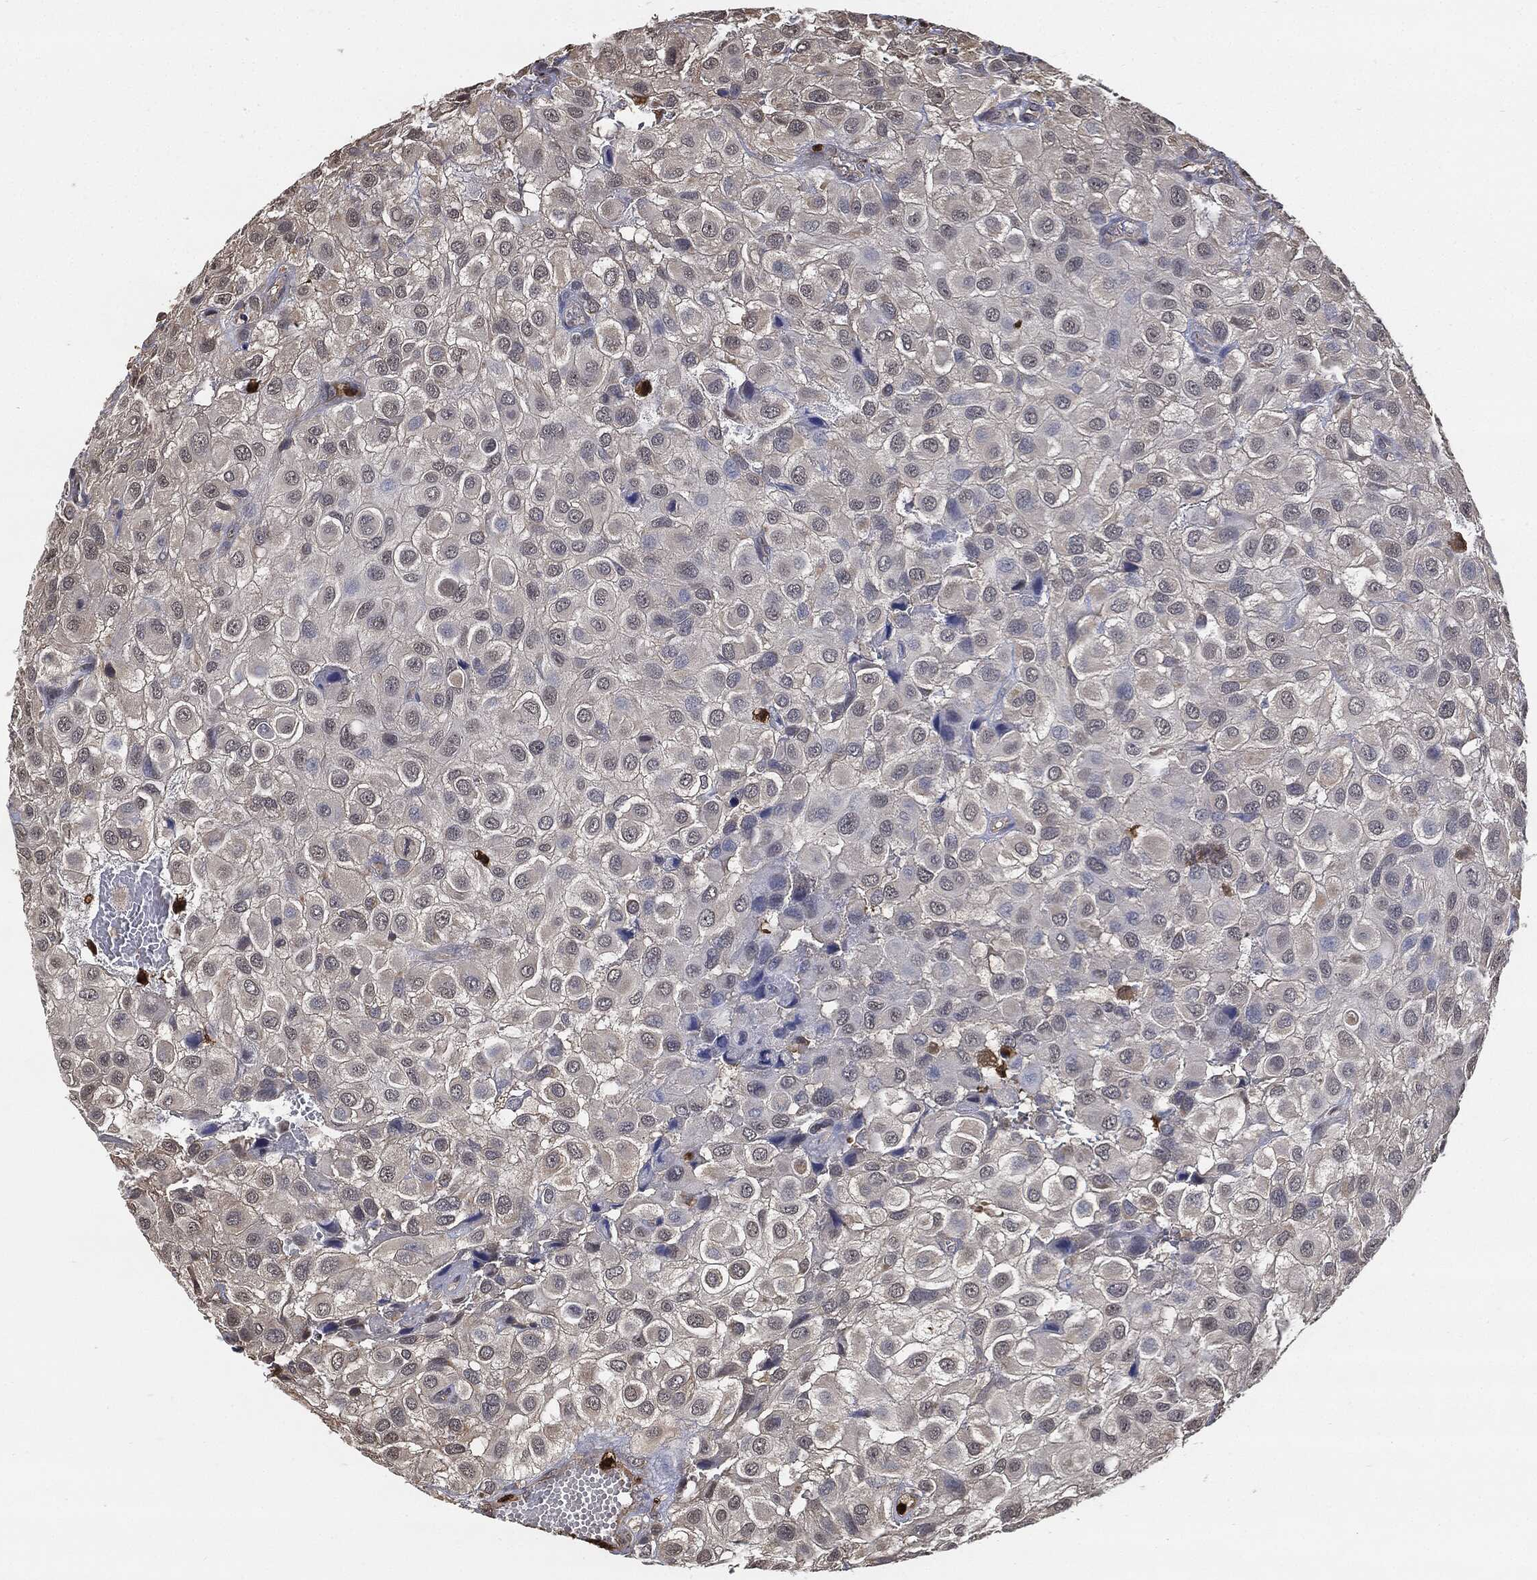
{"staining": {"intensity": "negative", "quantity": "none", "location": "none"}, "tissue": "urothelial cancer", "cell_type": "Tumor cells", "image_type": "cancer", "snomed": [{"axis": "morphology", "description": "Urothelial carcinoma, High grade"}, {"axis": "topography", "description": "Urinary bladder"}], "caption": "Photomicrograph shows no protein staining in tumor cells of urothelial cancer tissue.", "gene": "S100A9", "patient": {"sex": "male", "age": 56}}